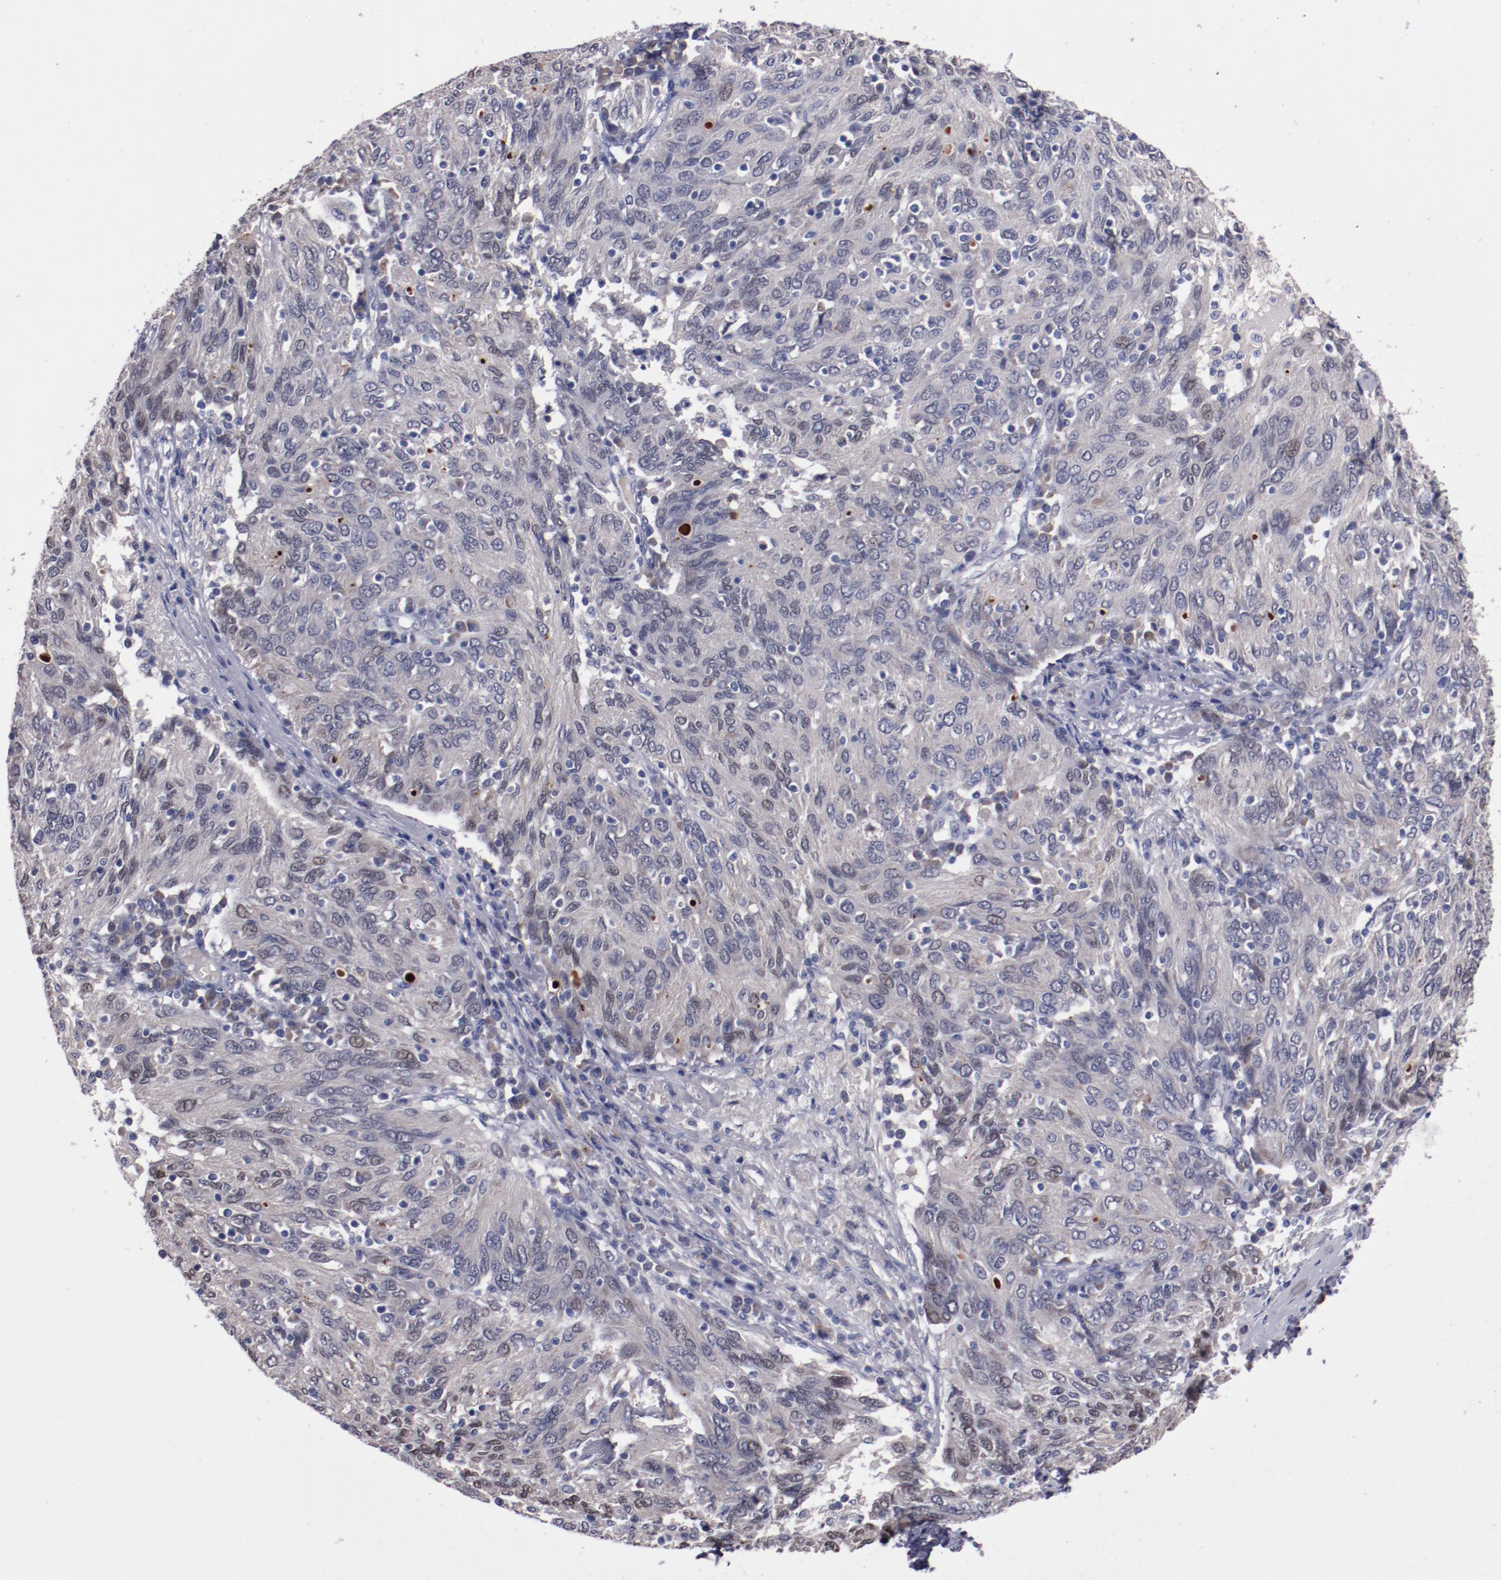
{"staining": {"intensity": "negative", "quantity": "none", "location": "none"}, "tissue": "ovarian cancer", "cell_type": "Tumor cells", "image_type": "cancer", "snomed": [{"axis": "morphology", "description": "Carcinoma, endometroid"}, {"axis": "topography", "description": "Ovary"}], "caption": "Tumor cells are negative for protein expression in human endometroid carcinoma (ovarian).", "gene": "FAM81A", "patient": {"sex": "female", "age": 50}}